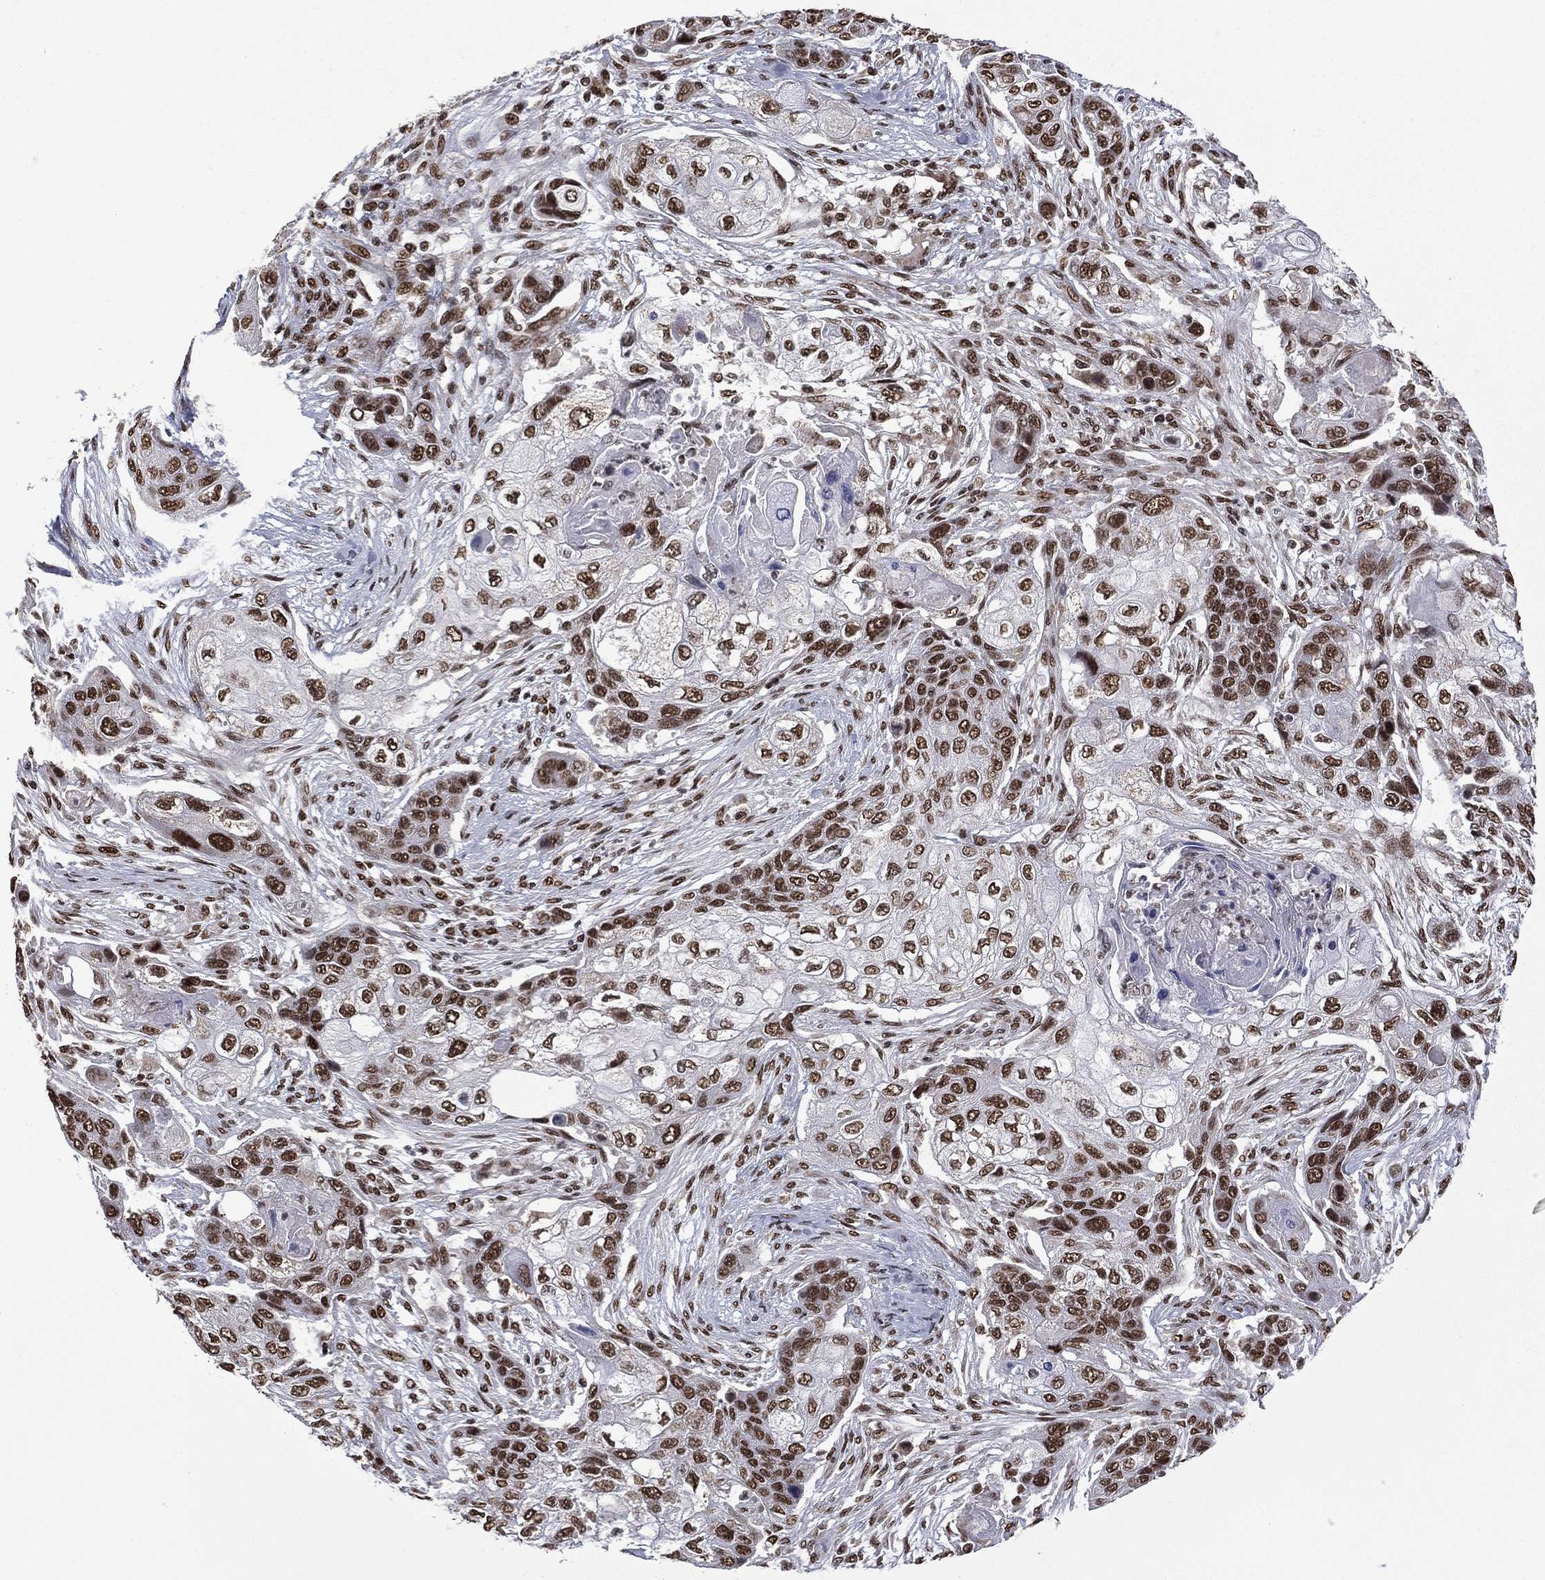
{"staining": {"intensity": "strong", "quantity": ">75%", "location": "nuclear"}, "tissue": "lung cancer", "cell_type": "Tumor cells", "image_type": "cancer", "snomed": [{"axis": "morphology", "description": "Squamous cell carcinoma, NOS"}, {"axis": "topography", "description": "Lung"}], "caption": "High-power microscopy captured an immunohistochemistry micrograph of lung cancer (squamous cell carcinoma), revealing strong nuclear positivity in approximately >75% of tumor cells. (Stains: DAB in brown, nuclei in blue, Microscopy: brightfield microscopy at high magnification).", "gene": "C5orf24", "patient": {"sex": "male", "age": 69}}